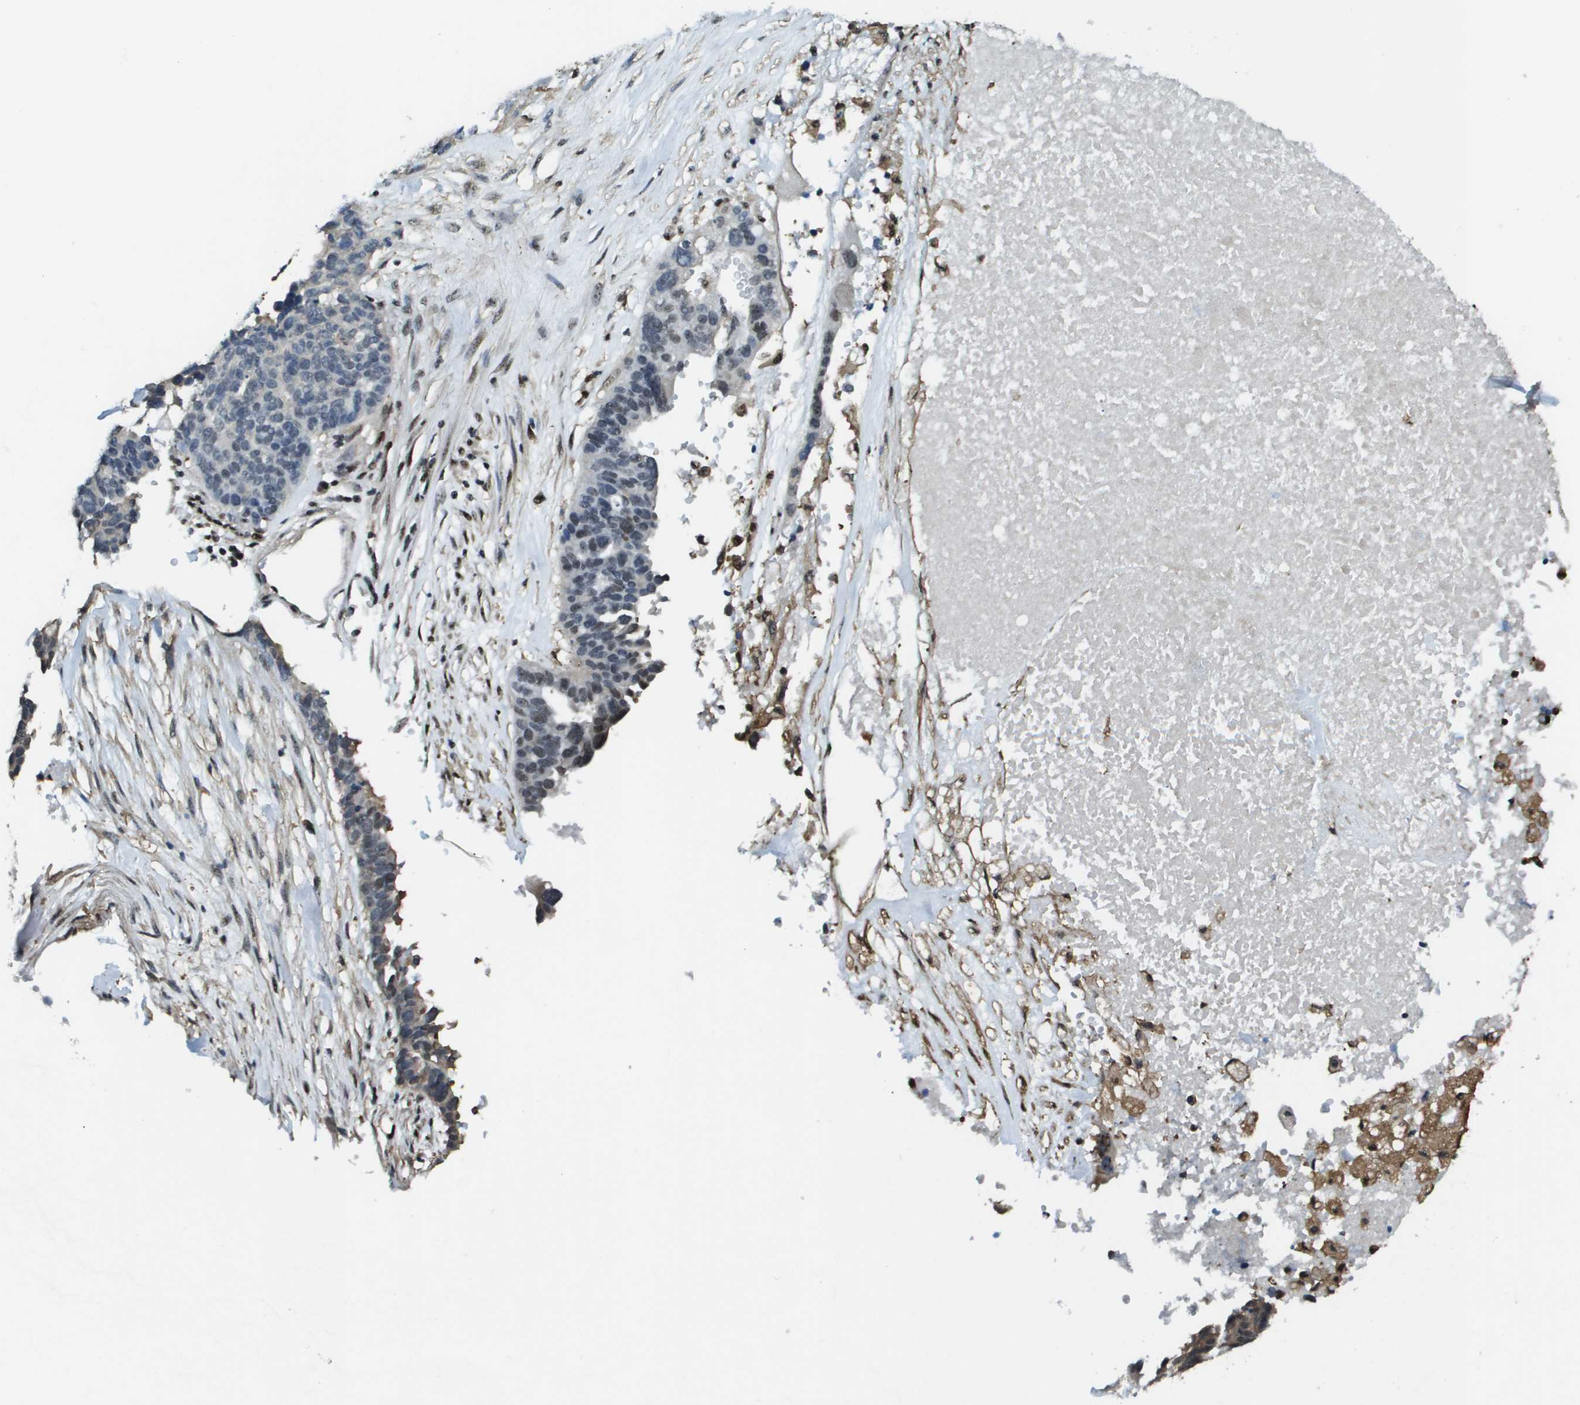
{"staining": {"intensity": "weak", "quantity": "<25%", "location": "nuclear"}, "tissue": "ovarian cancer", "cell_type": "Tumor cells", "image_type": "cancer", "snomed": [{"axis": "morphology", "description": "Cystadenocarcinoma, serous, NOS"}, {"axis": "topography", "description": "Ovary"}], "caption": "Immunohistochemistry photomicrograph of neoplastic tissue: human ovarian cancer stained with DAB (3,3'-diaminobenzidine) reveals no significant protein staining in tumor cells. The staining is performed using DAB brown chromogen with nuclei counter-stained in using hematoxylin.", "gene": "SP100", "patient": {"sex": "female", "age": 59}}